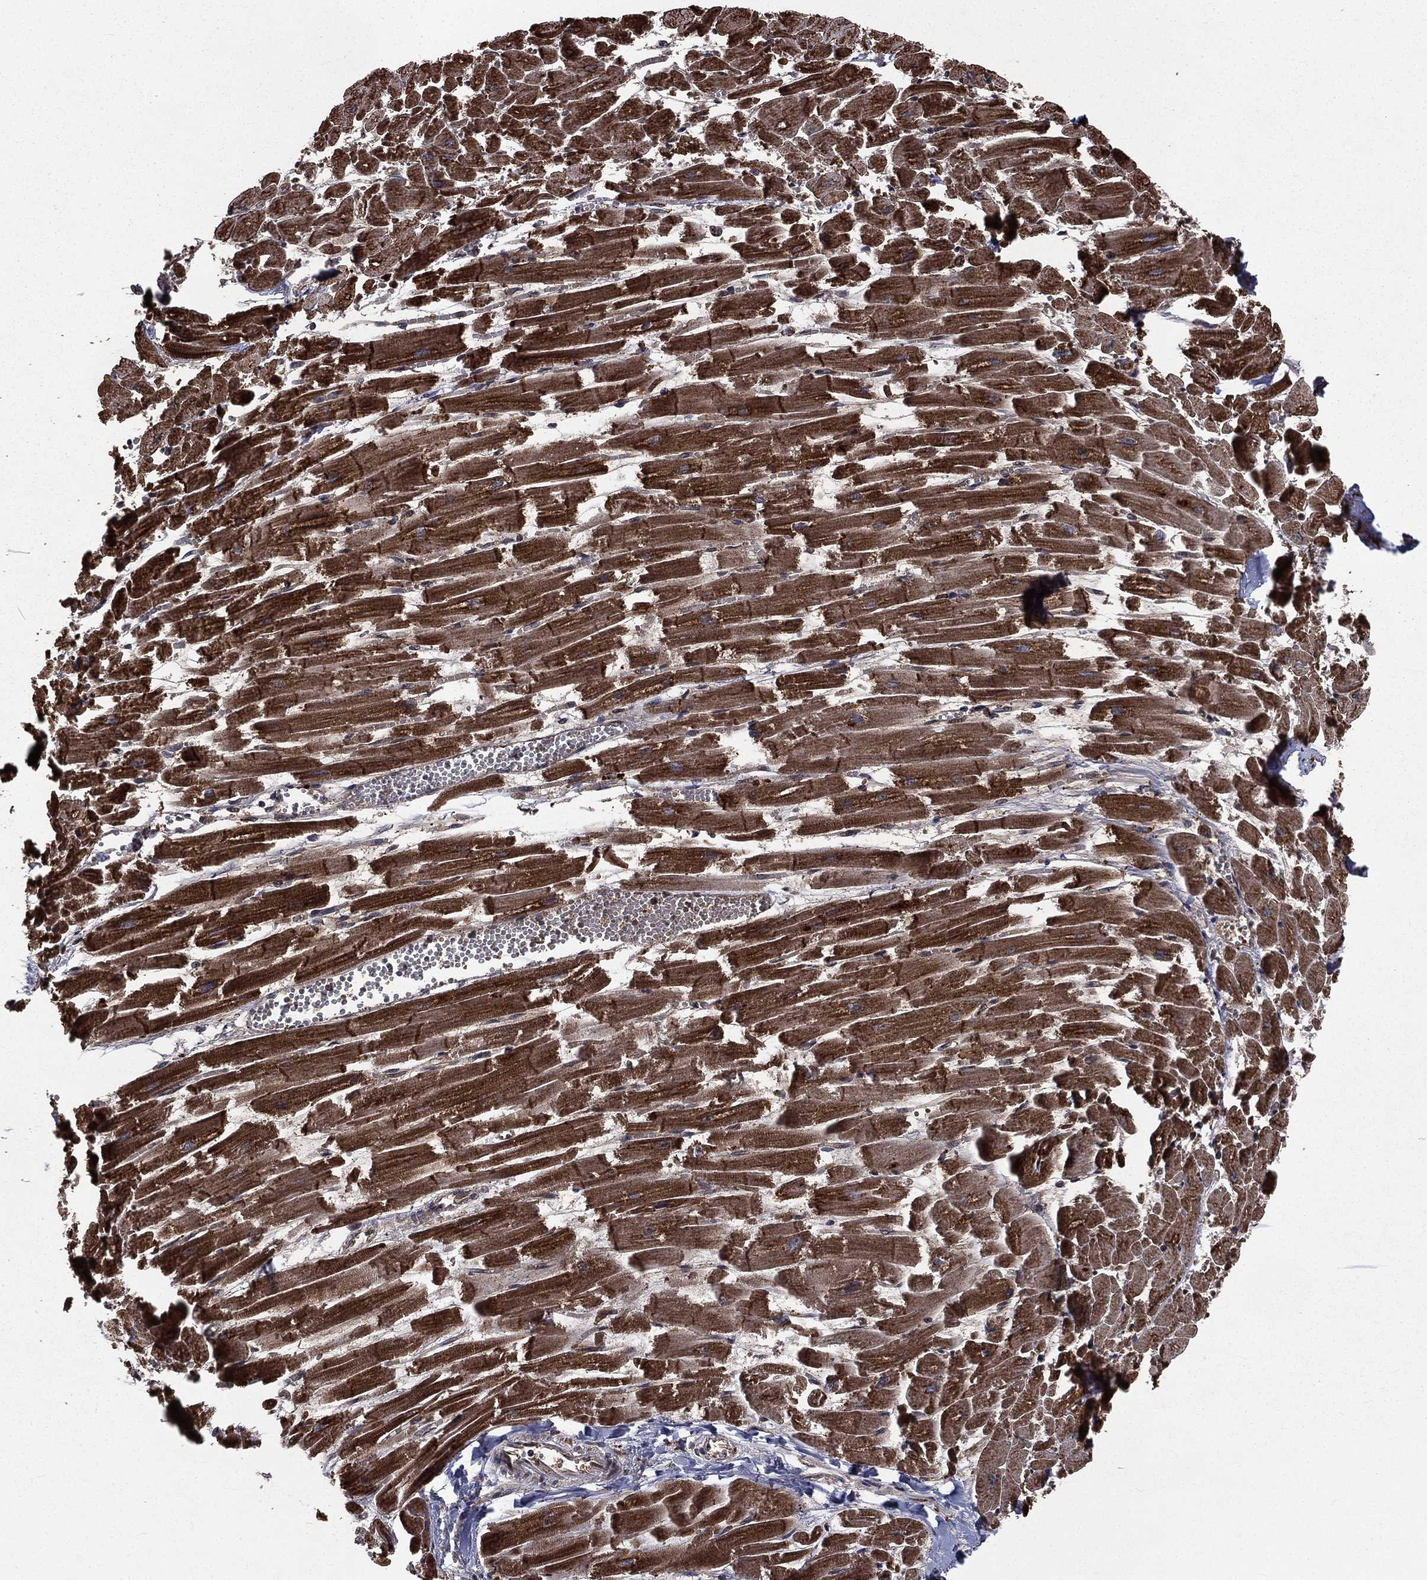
{"staining": {"intensity": "strong", "quantity": ">75%", "location": "cytoplasmic/membranous"}, "tissue": "heart muscle", "cell_type": "Cardiomyocytes", "image_type": "normal", "snomed": [{"axis": "morphology", "description": "Normal tissue, NOS"}, {"axis": "topography", "description": "Heart"}], "caption": "Protein staining demonstrates strong cytoplasmic/membranous expression in approximately >75% of cardiomyocytes in unremarkable heart muscle.", "gene": "LENG8", "patient": {"sex": "female", "age": 52}}